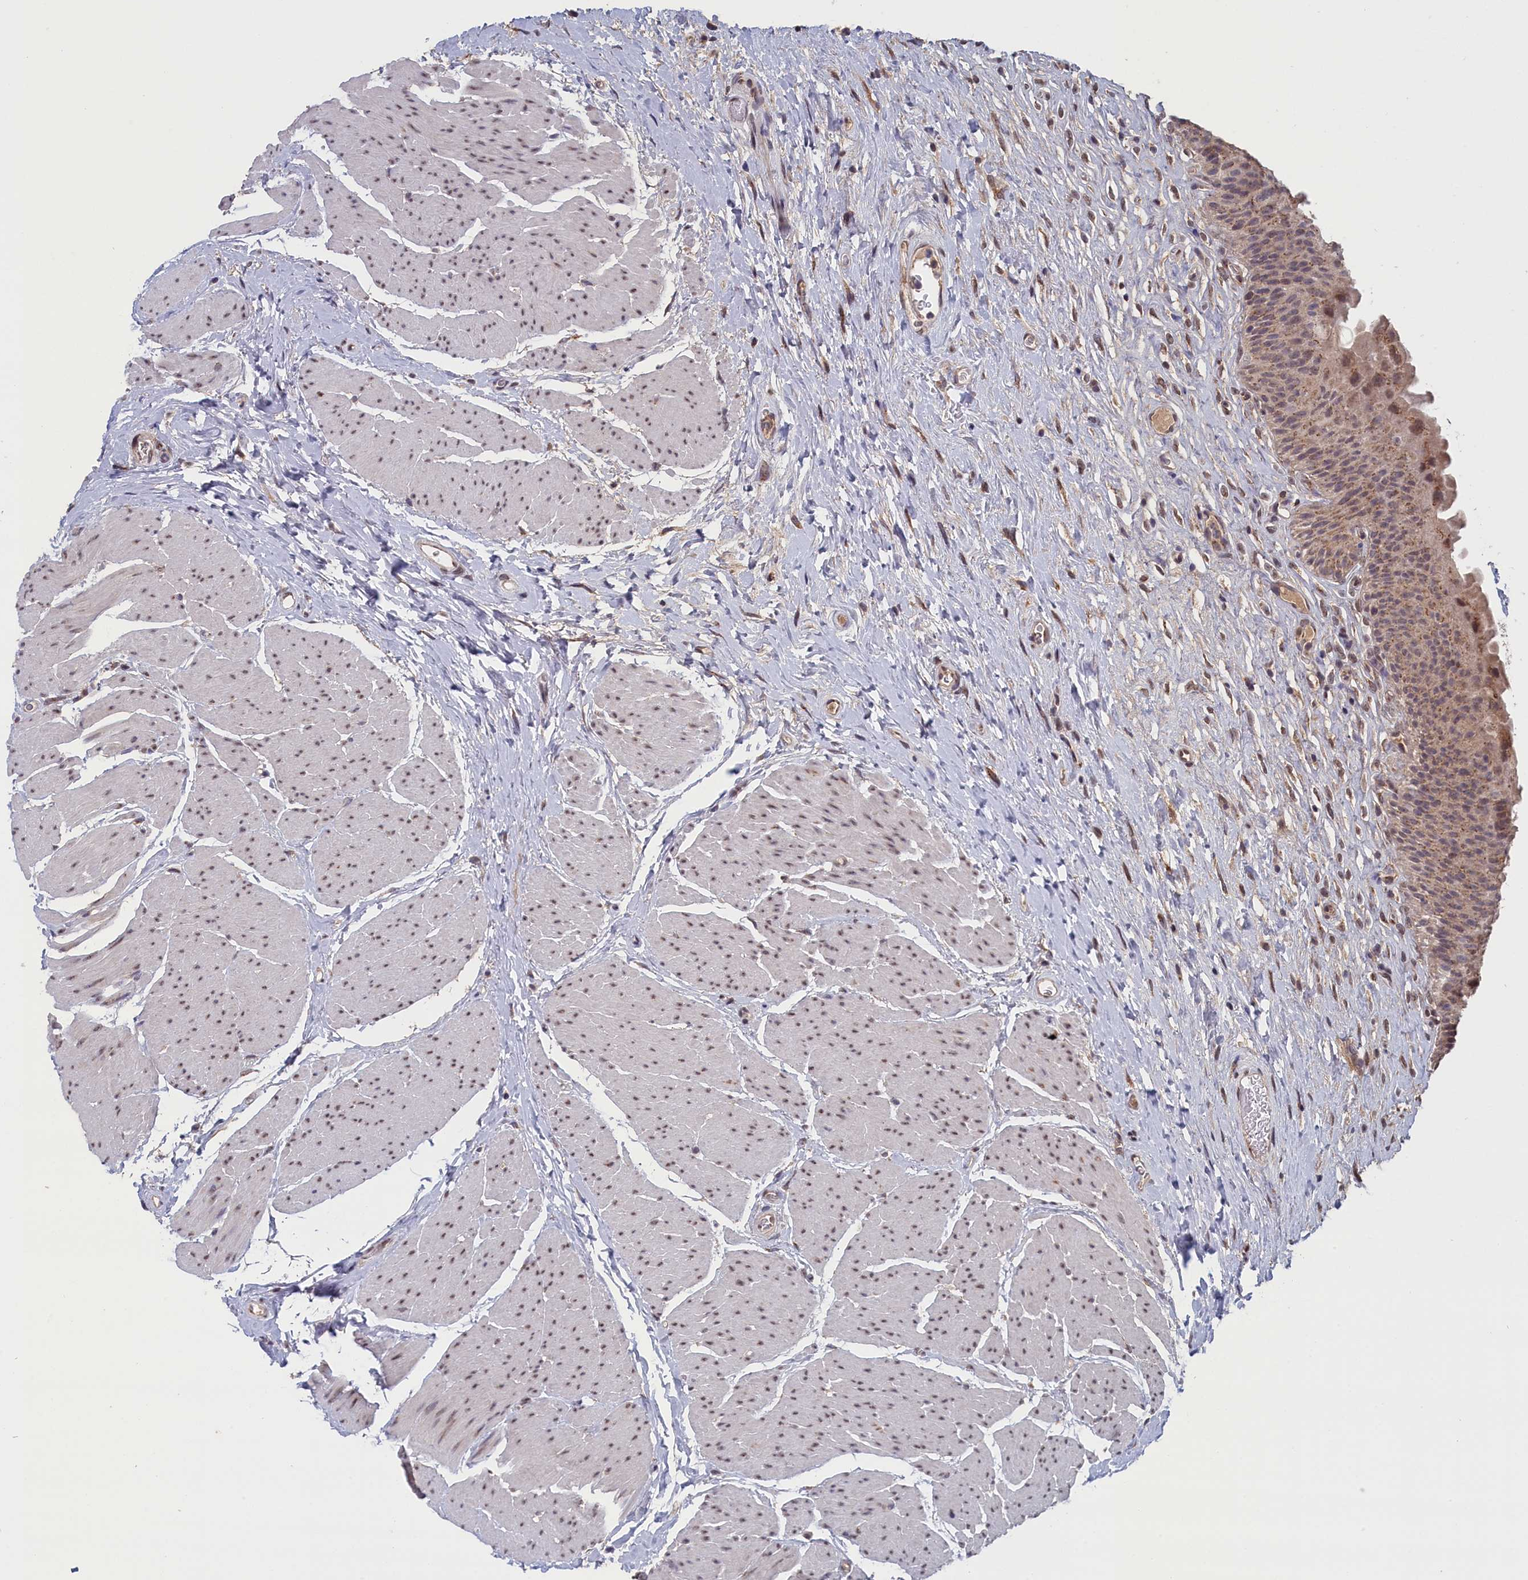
{"staining": {"intensity": "moderate", "quantity": "25%-75%", "location": "cytoplasmic/membranous,nuclear"}, "tissue": "urinary bladder", "cell_type": "Urothelial cells", "image_type": "normal", "snomed": [{"axis": "morphology", "description": "Normal tissue, NOS"}, {"axis": "topography", "description": "Urinary bladder"}], "caption": "Immunohistochemistry (IHC) image of unremarkable human urinary bladder stained for a protein (brown), which shows medium levels of moderate cytoplasmic/membranous,nuclear staining in approximately 25%-75% of urothelial cells.", "gene": "PIGQ", "patient": {"sex": "male", "age": 74}}